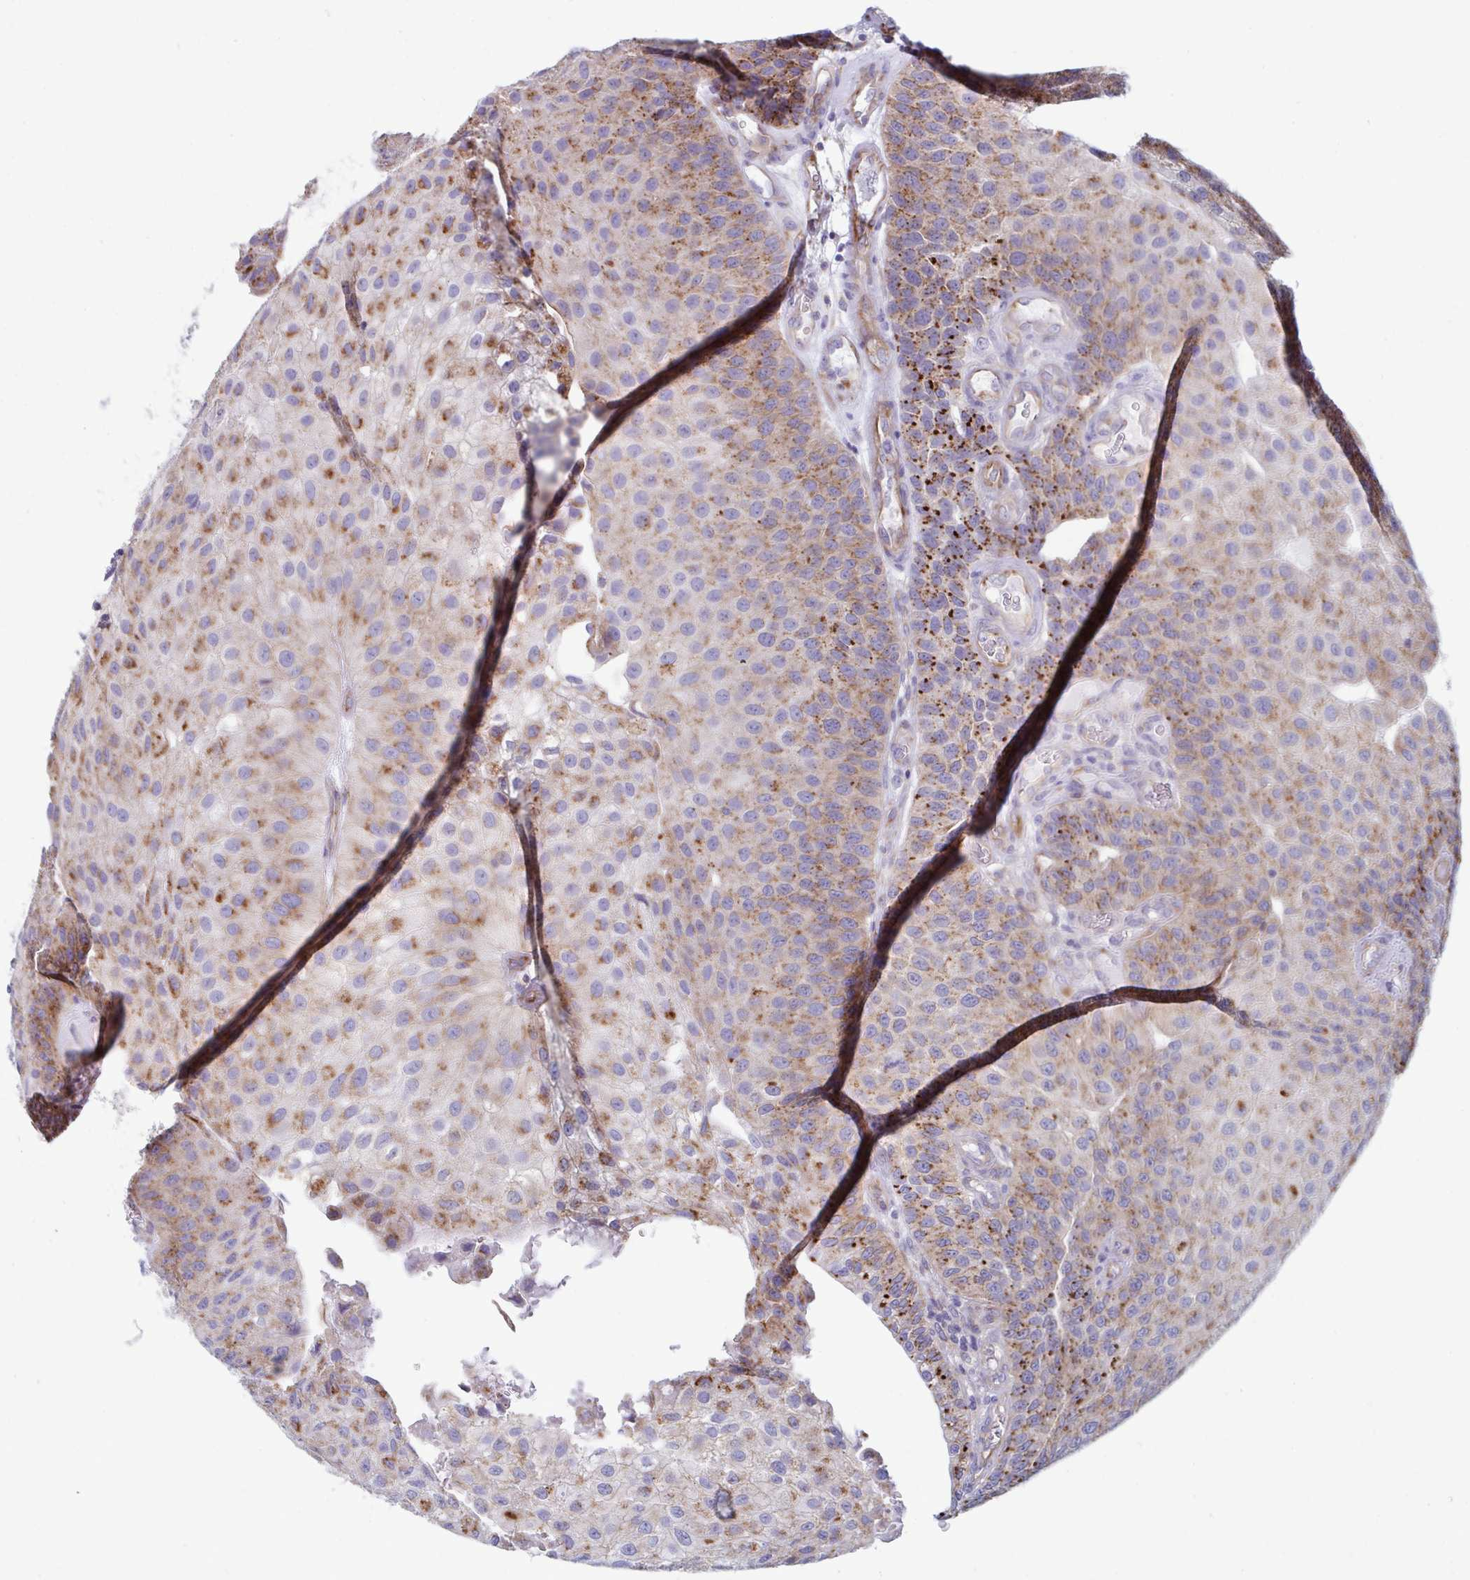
{"staining": {"intensity": "moderate", "quantity": ">75%", "location": "cytoplasmic/membranous"}, "tissue": "urothelial cancer", "cell_type": "Tumor cells", "image_type": "cancer", "snomed": [{"axis": "morphology", "description": "Urothelial carcinoma, NOS"}, {"axis": "topography", "description": "Urinary bladder"}], "caption": "A medium amount of moderate cytoplasmic/membranous positivity is identified in about >75% of tumor cells in urothelial cancer tissue. The protein of interest is shown in brown color, while the nuclei are stained blue.", "gene": "SLC9A6", "patient": {"sex": "male", "age": 87}}